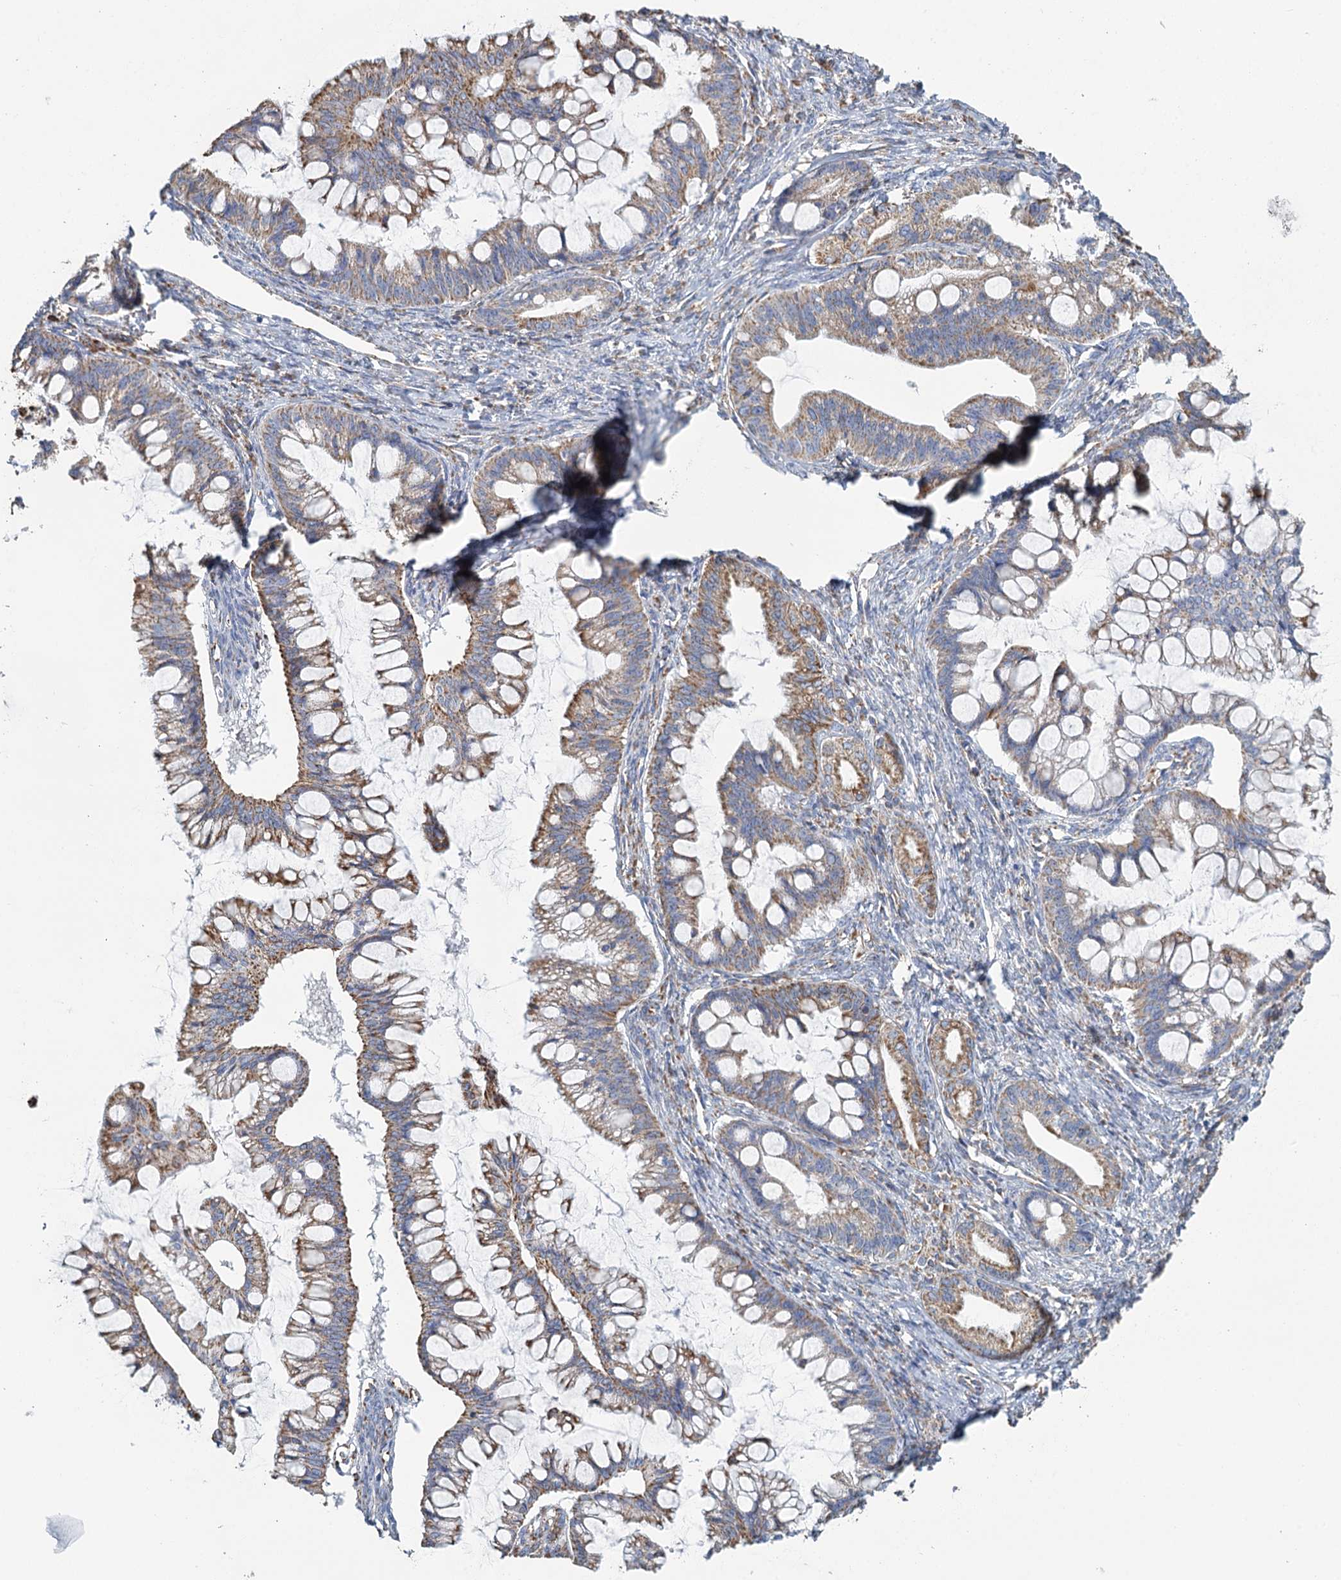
{"staining": {"intensity": "moderate", "quantity": ">75%", "location": "cytoplasmic/membranous"}, "tissue": "ovarian cancer", "cell_type": "Tumor cells", "image_type": "cancer", "snomed": [{"axis": "morphology", "description": "Cystadenocarcinoma, mucinous, NOS"}, {"axis": "topography", "description": "Ovary"}], "caption": "Immunohistochemical staining of ovarian cancer reveals medium levels of moderate cytoplasmic/membranous protein positivity in approximately >75% of tumor cells.", "gene": "MRPL44", "patient": {"sex": "female", "age": 73}}